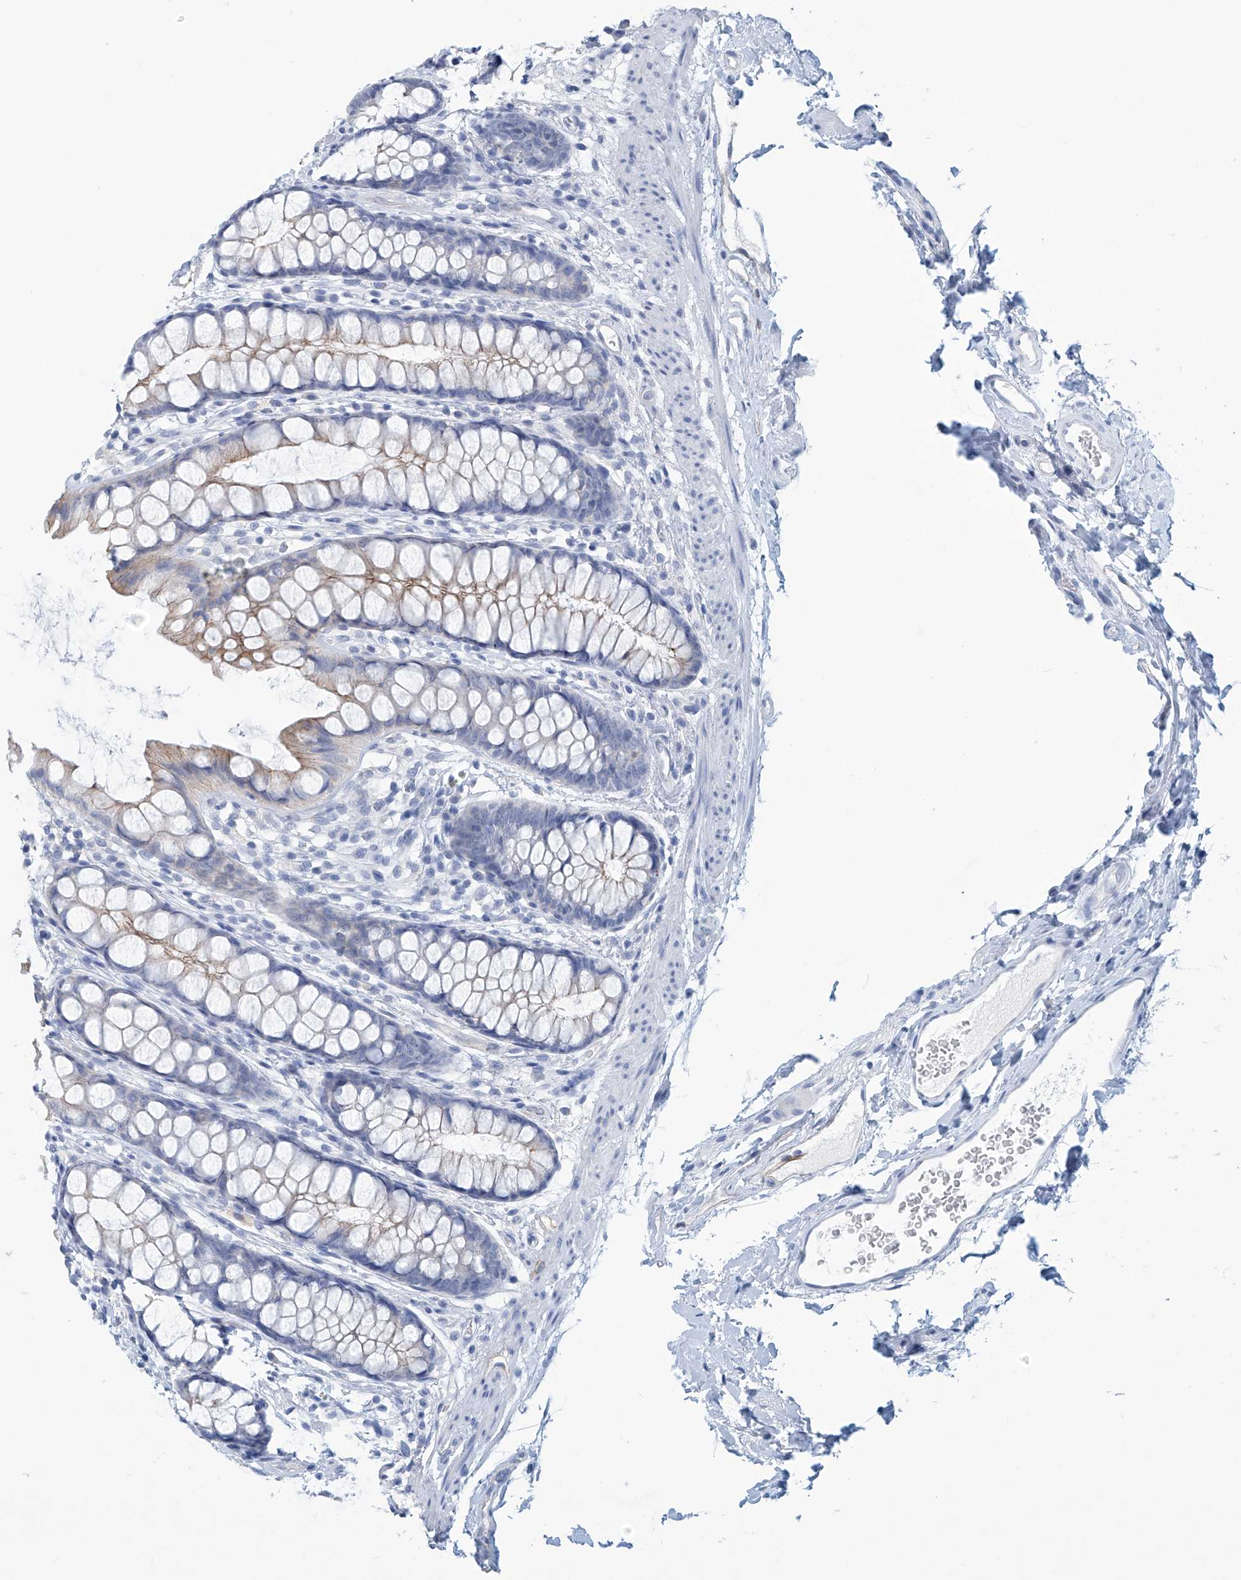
{"staining": {"intensity": "moderate", "quantity": "<25%", "location": "cytoplasmic/membranous"}, "tissue": "rectum", "cell_type": "Glandular cells", "image_type": "normal", "snomed": [{"axis": "morphology", "description": "Normal tissue, NOS"}, {"axis": "topography", "description": "Rectum"}], "caption": "IHC micrograph of unremarkable human rectum stained for a protein (brown), which demonstrates low levels of moderate cytoplasmic/membranous staining in about <25% of glandular cells.", "gene": "DSP", "patient": {"sex": "female", "age": 65}}